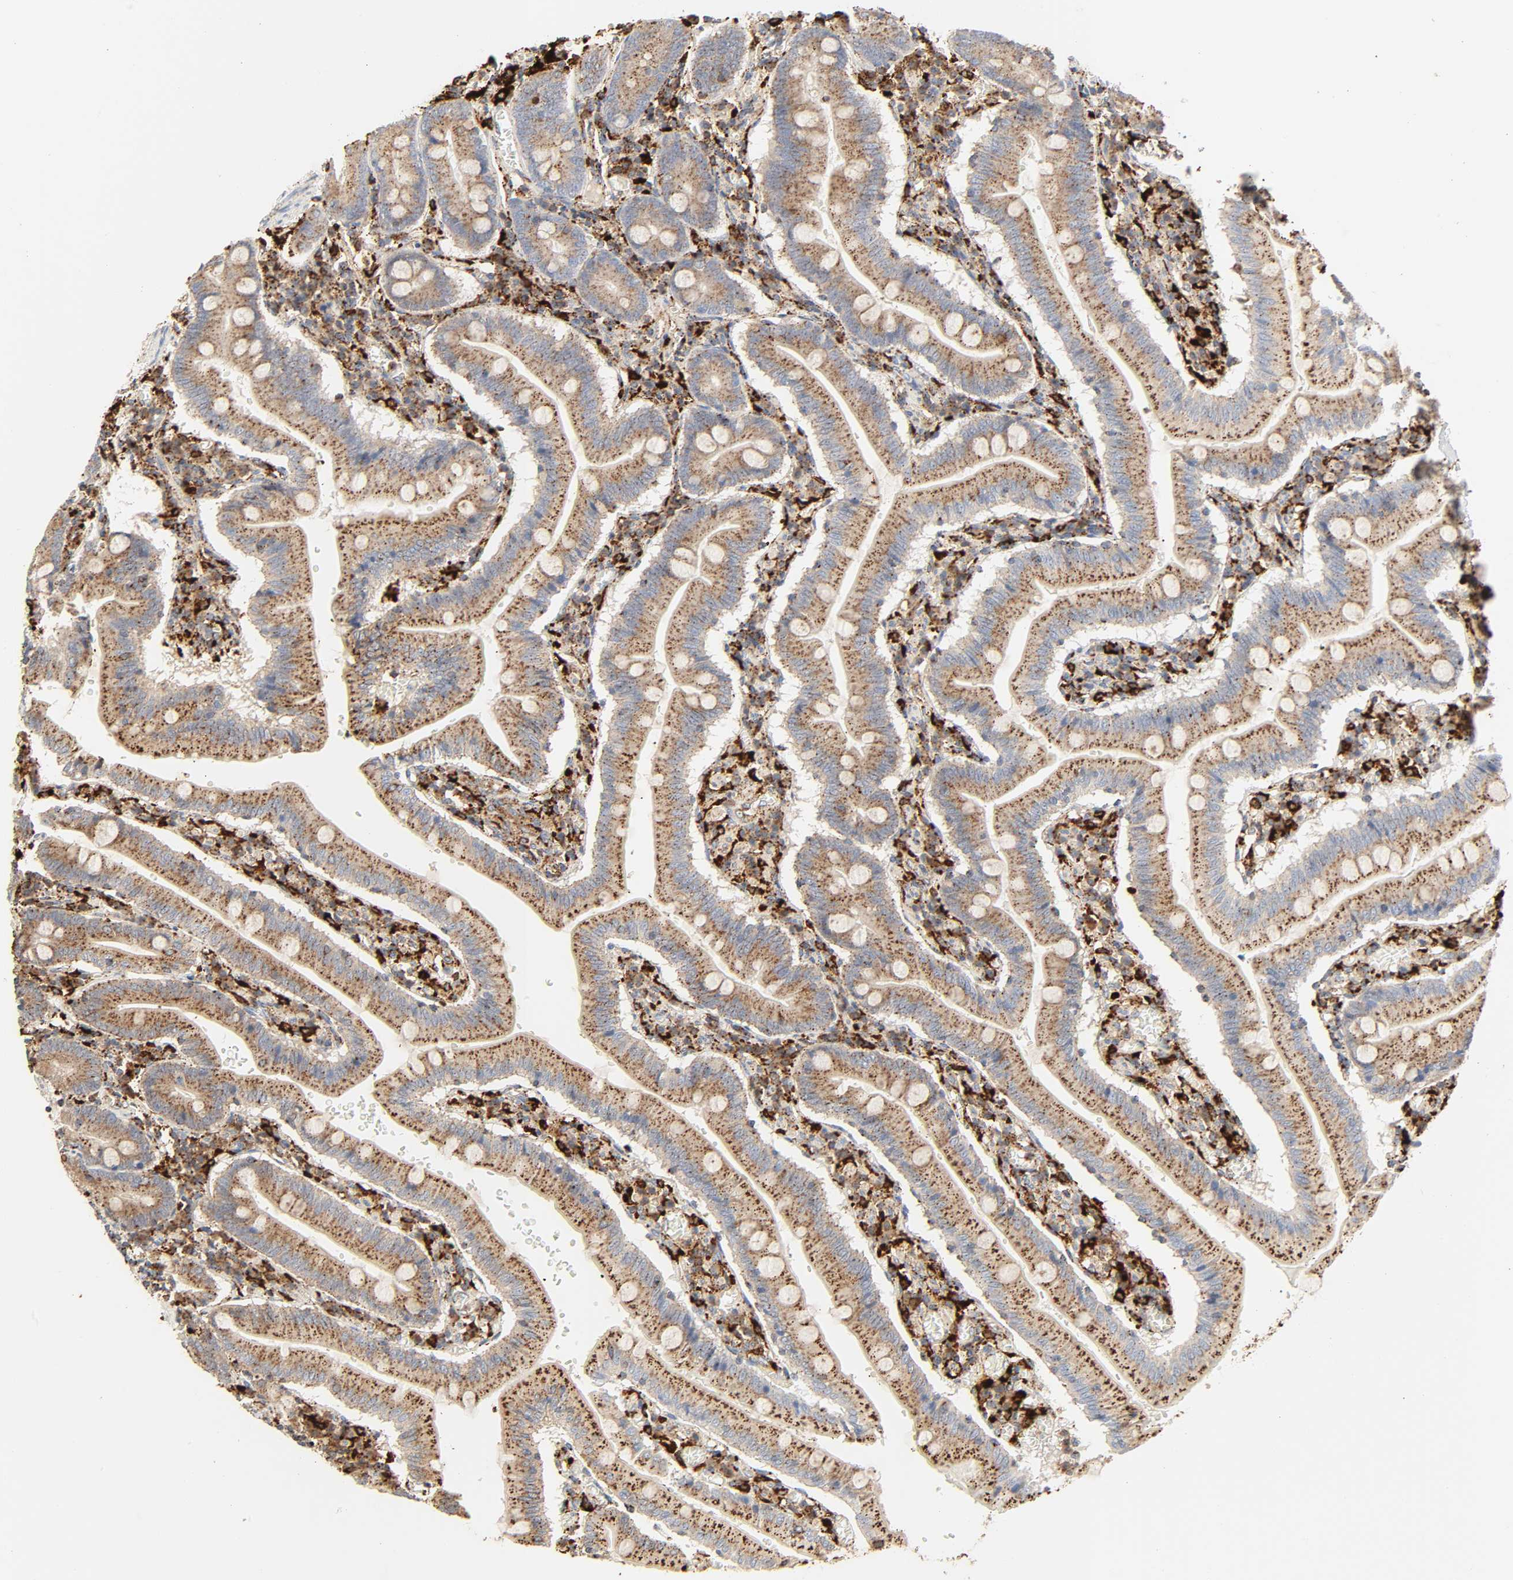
{"staining": {"intensity": "strong", "quantity": ">75%", "location": "cytoplasmic/membranous"}, "tissue": "small intestine", "cell_type": "Glandular cells", "image_type": "normal", "snomed": [{"axis": "morphology", "description": "Normal tissue, NOS"}, {"axis": "topography", "description": "Small intestine"}], "caption": "DAB immunohistochemical staining of normal human small intestine reveals strong cytoplasmic/membranous protein expression in about >75% of glandular cells. (DAB IHC with brightfield microscopy, high magnification).", "gene": "PSAP", "patient": {"sex": "male", "age": 71}}